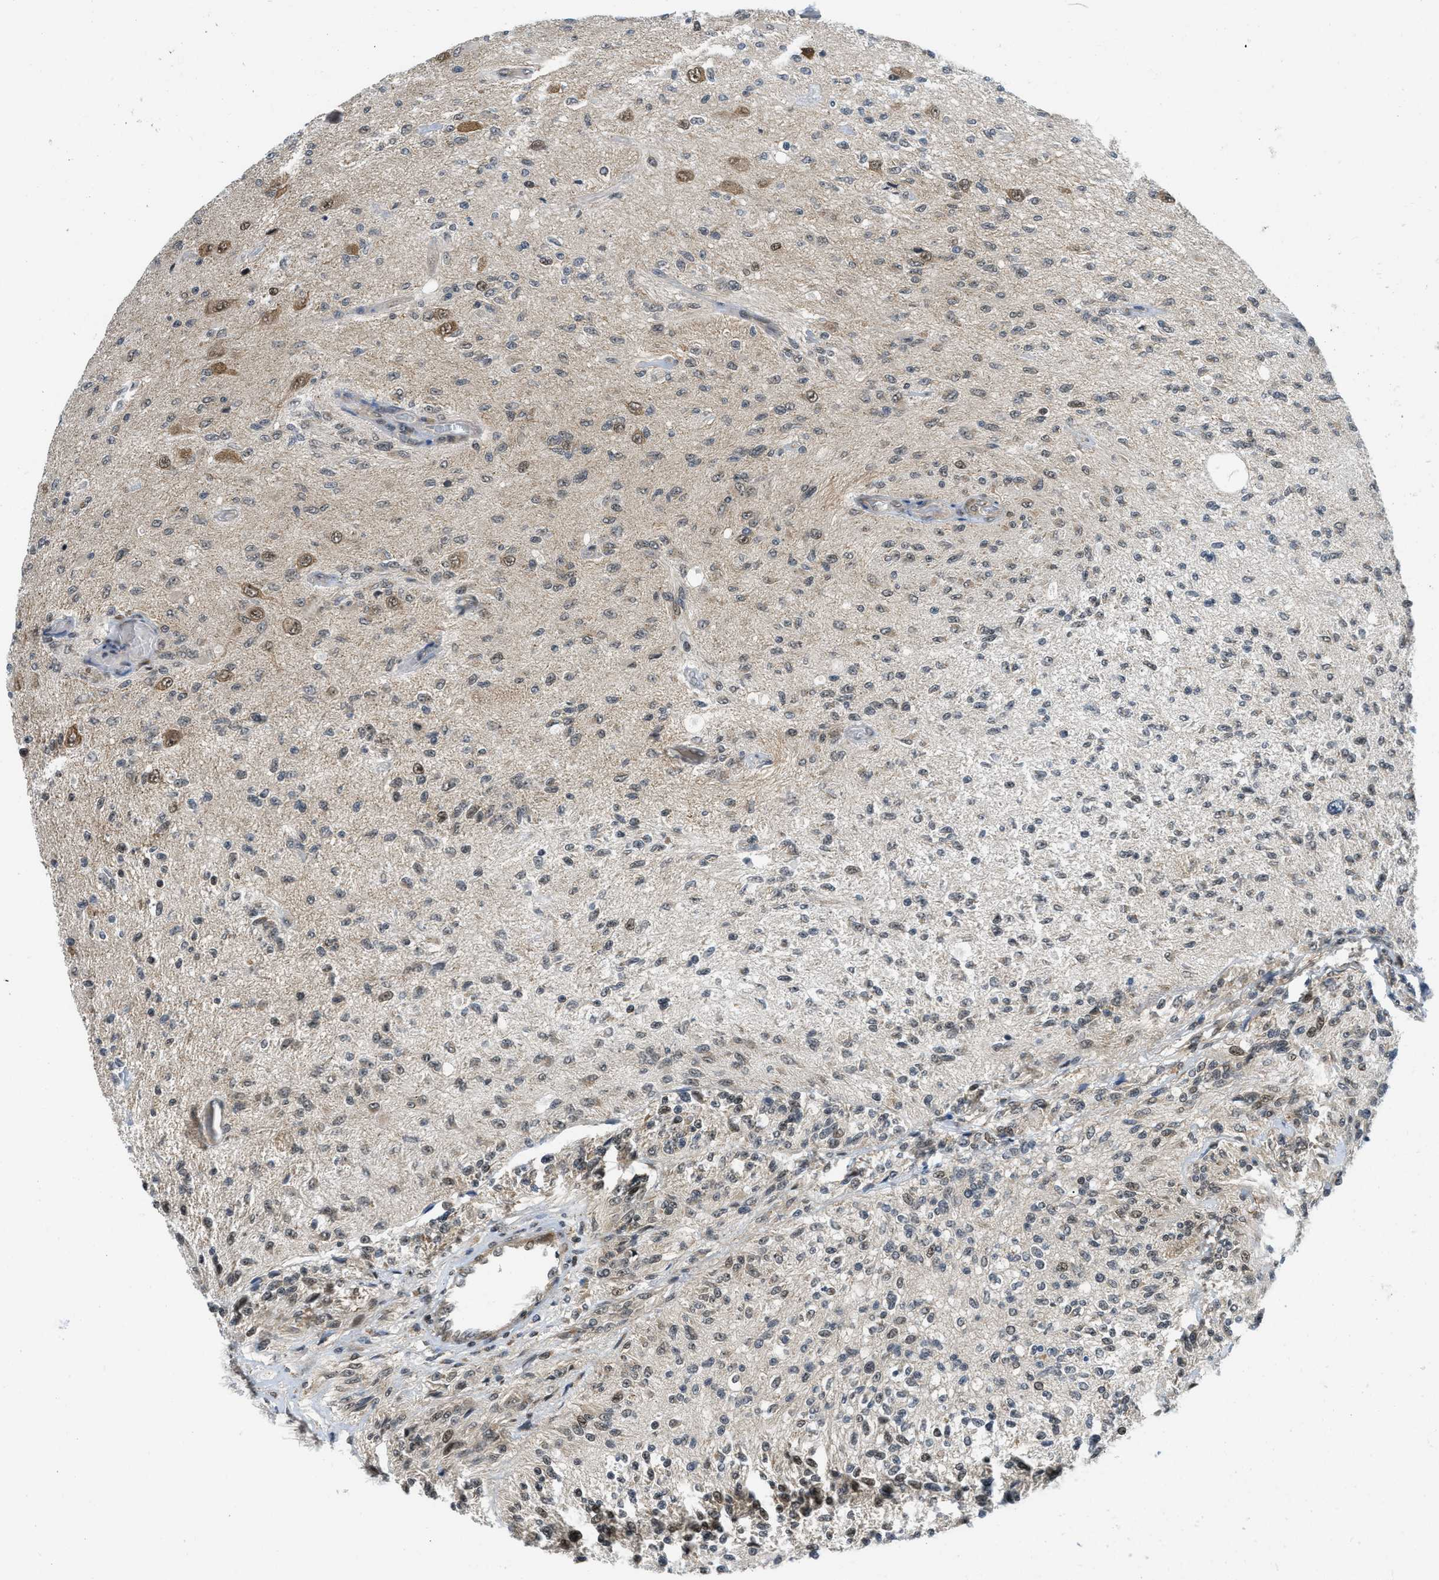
{"staining": {"intensity": "moderate", "quantity": "<25%", "location": "cytoplasmic/membranous,nuclear"}, "tissue": "glioma", "cell_type": "Tumor cells", "image_type": "cancer", "snomed": [{"axis": "morphology", "description": "Normal tissue, NOS"}, {"axis": "morphology", "description": "Glioma, malignant, High grade"}, {"axis": "topography", "description": "Cerebral cortex"}], "caption": "Protein staining of high-grade glioma (malignant) tissue displays moderate cytoplasmic/membranous and nuclear expression in approximately <25% of tumor cells. The protein of interest is shown in brown color, while the nuclei are stained blue.", "gene": "TACC1", "patient": {"sex": "male", "age": 77}}